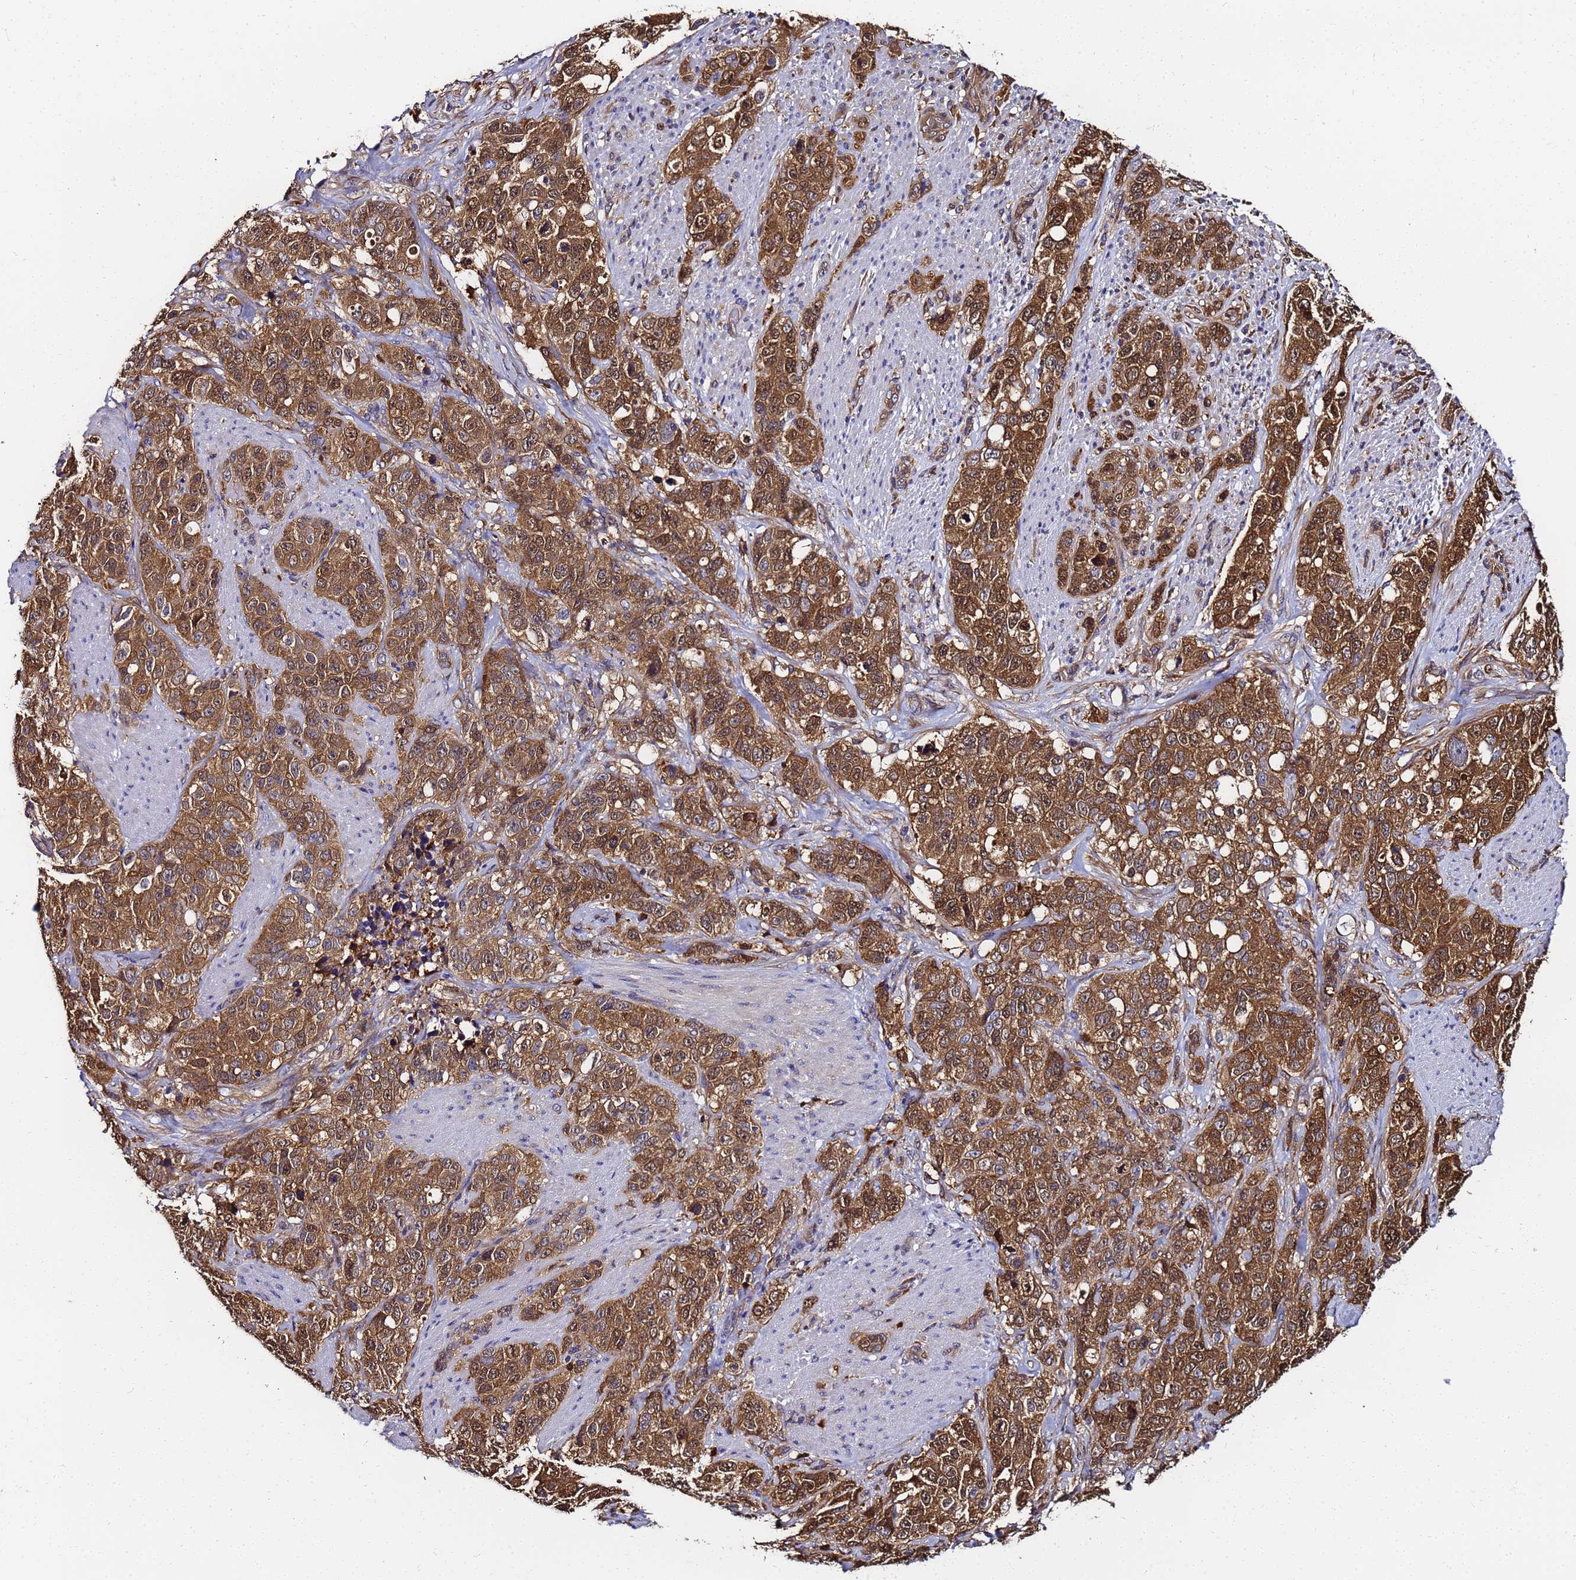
{"staining": {"intensity": "moderate", "quantity": ">75%", "location": "cytoplasmic/membranous"}, "tissue": "stomach cancer", "cell_type": "Tumor cells", "image_type": "cancer", "snomed": [{"axis": "morphology", "description": "Adenocarcinoma, NOS"}, {"axis": "topography", "description": "Stomach"}], "caption": "IHC histopathology image of human stomach cancer stained for a protein (brown), which shows medium levels of moderate cytoplasmic/membranous positivity in about >75% of tumor cells.", "gene": "NME1-NME2", "patient": {"sex": "male", "age": 48}}